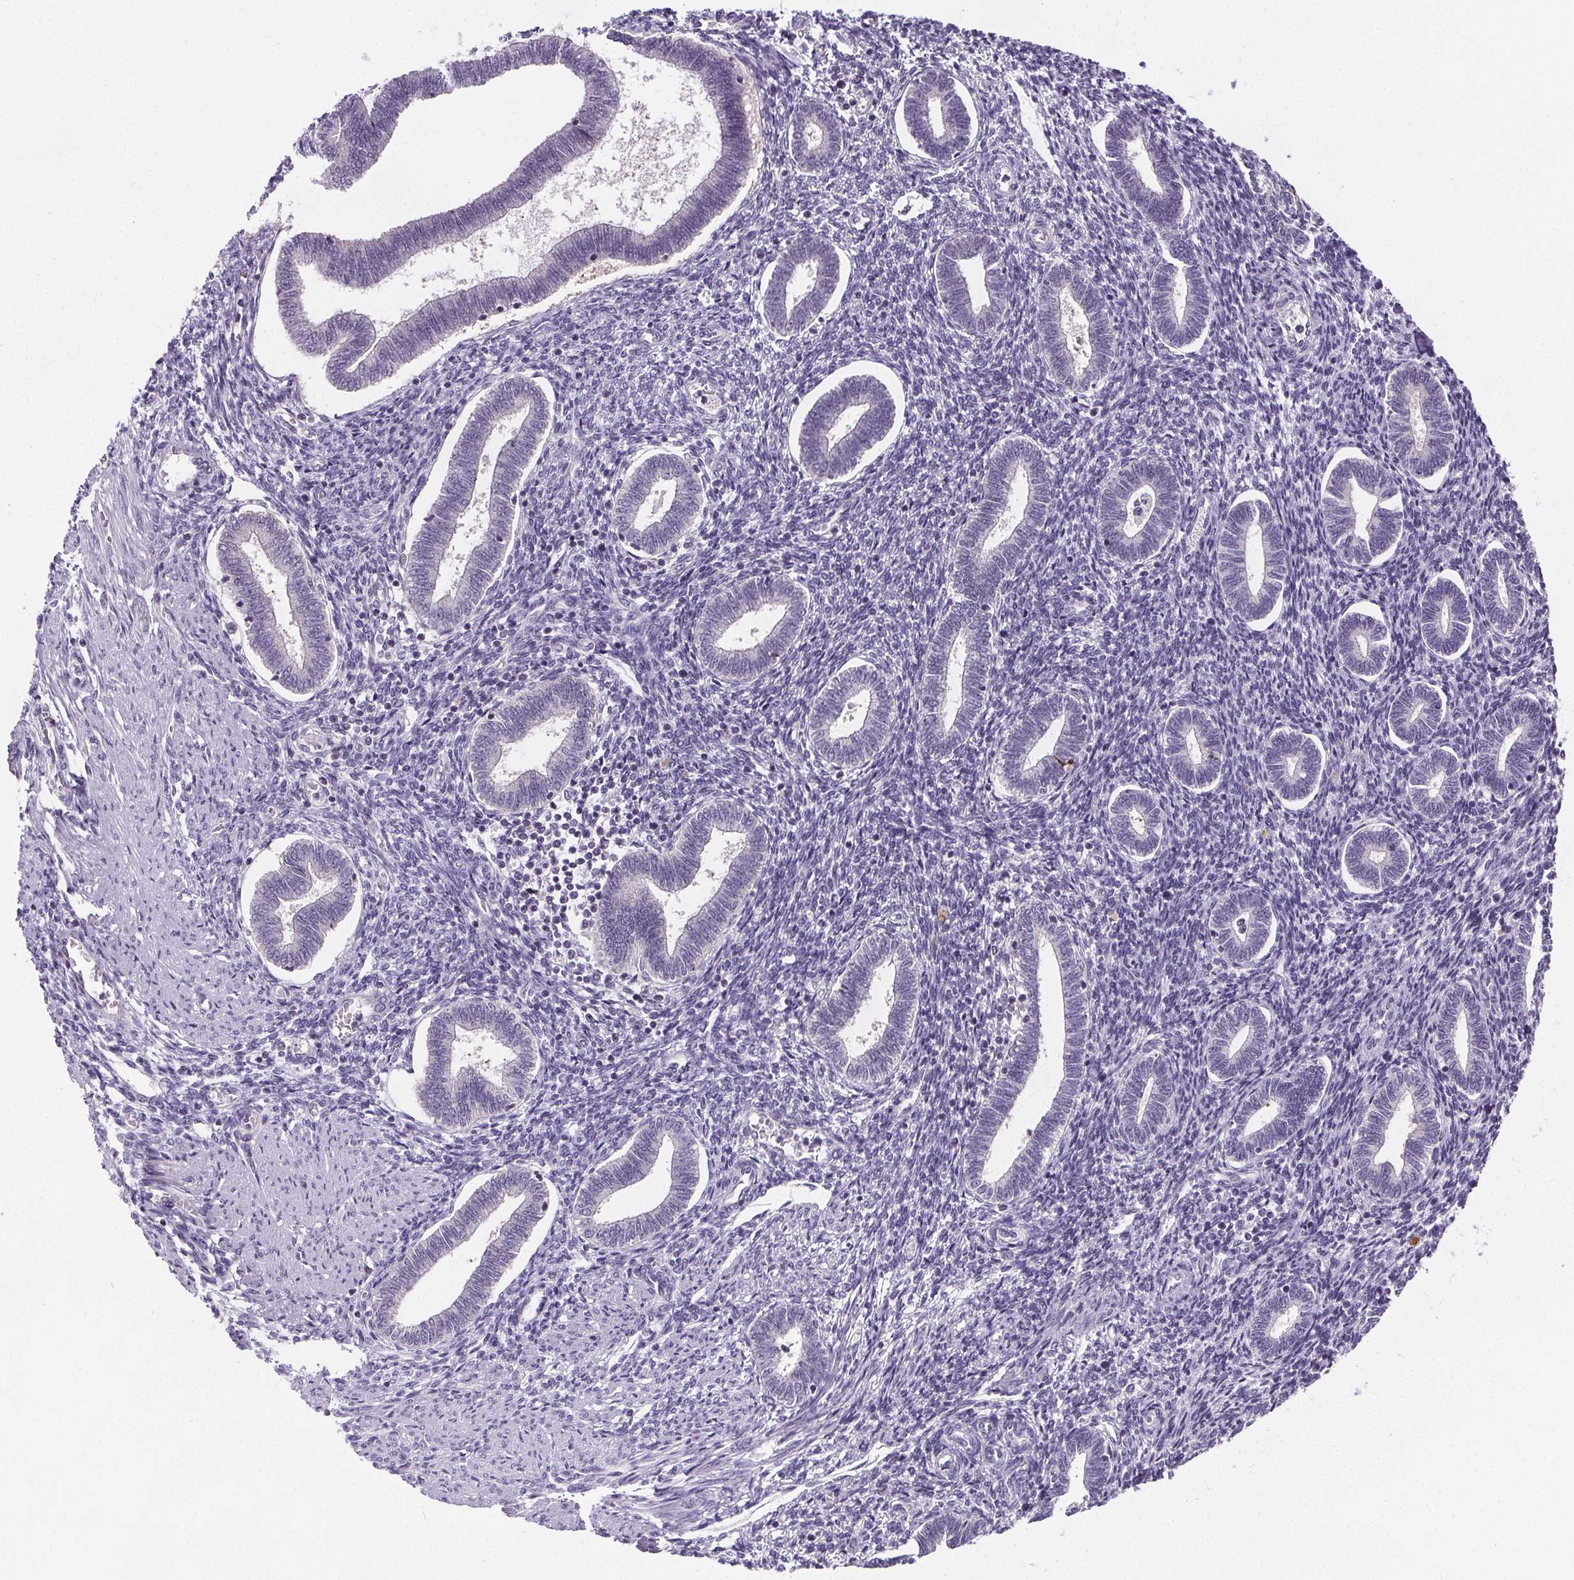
{"staining": {"intensity": "weak", "quantity": "25%-75%", "location": "cytoplasmic/membranous"}, "tissue": "endometrium", "cell_type": "Cells in endometrial stroma", "image_type": "normal", "snomed": [{"axis": "morphology", "description": "Normal tissue, NOS"}, {"axis": "topography", "description": "Endometrium"}], "caption": "Immunohistochemistry staining of benign endometrium, which reveals low levels of weak cytoplasmic/membranous expression in approximately 25%-75% of cells in endometrial stroma indicating weak cytoplasmic/membranous protein expression. The staining was performed using DAB (brown) for protein detection and nuclei were counterstained in hematoxylin (blue).", "gene": "SUCLA2", "patient": {"sex": "female", "age": 42}}